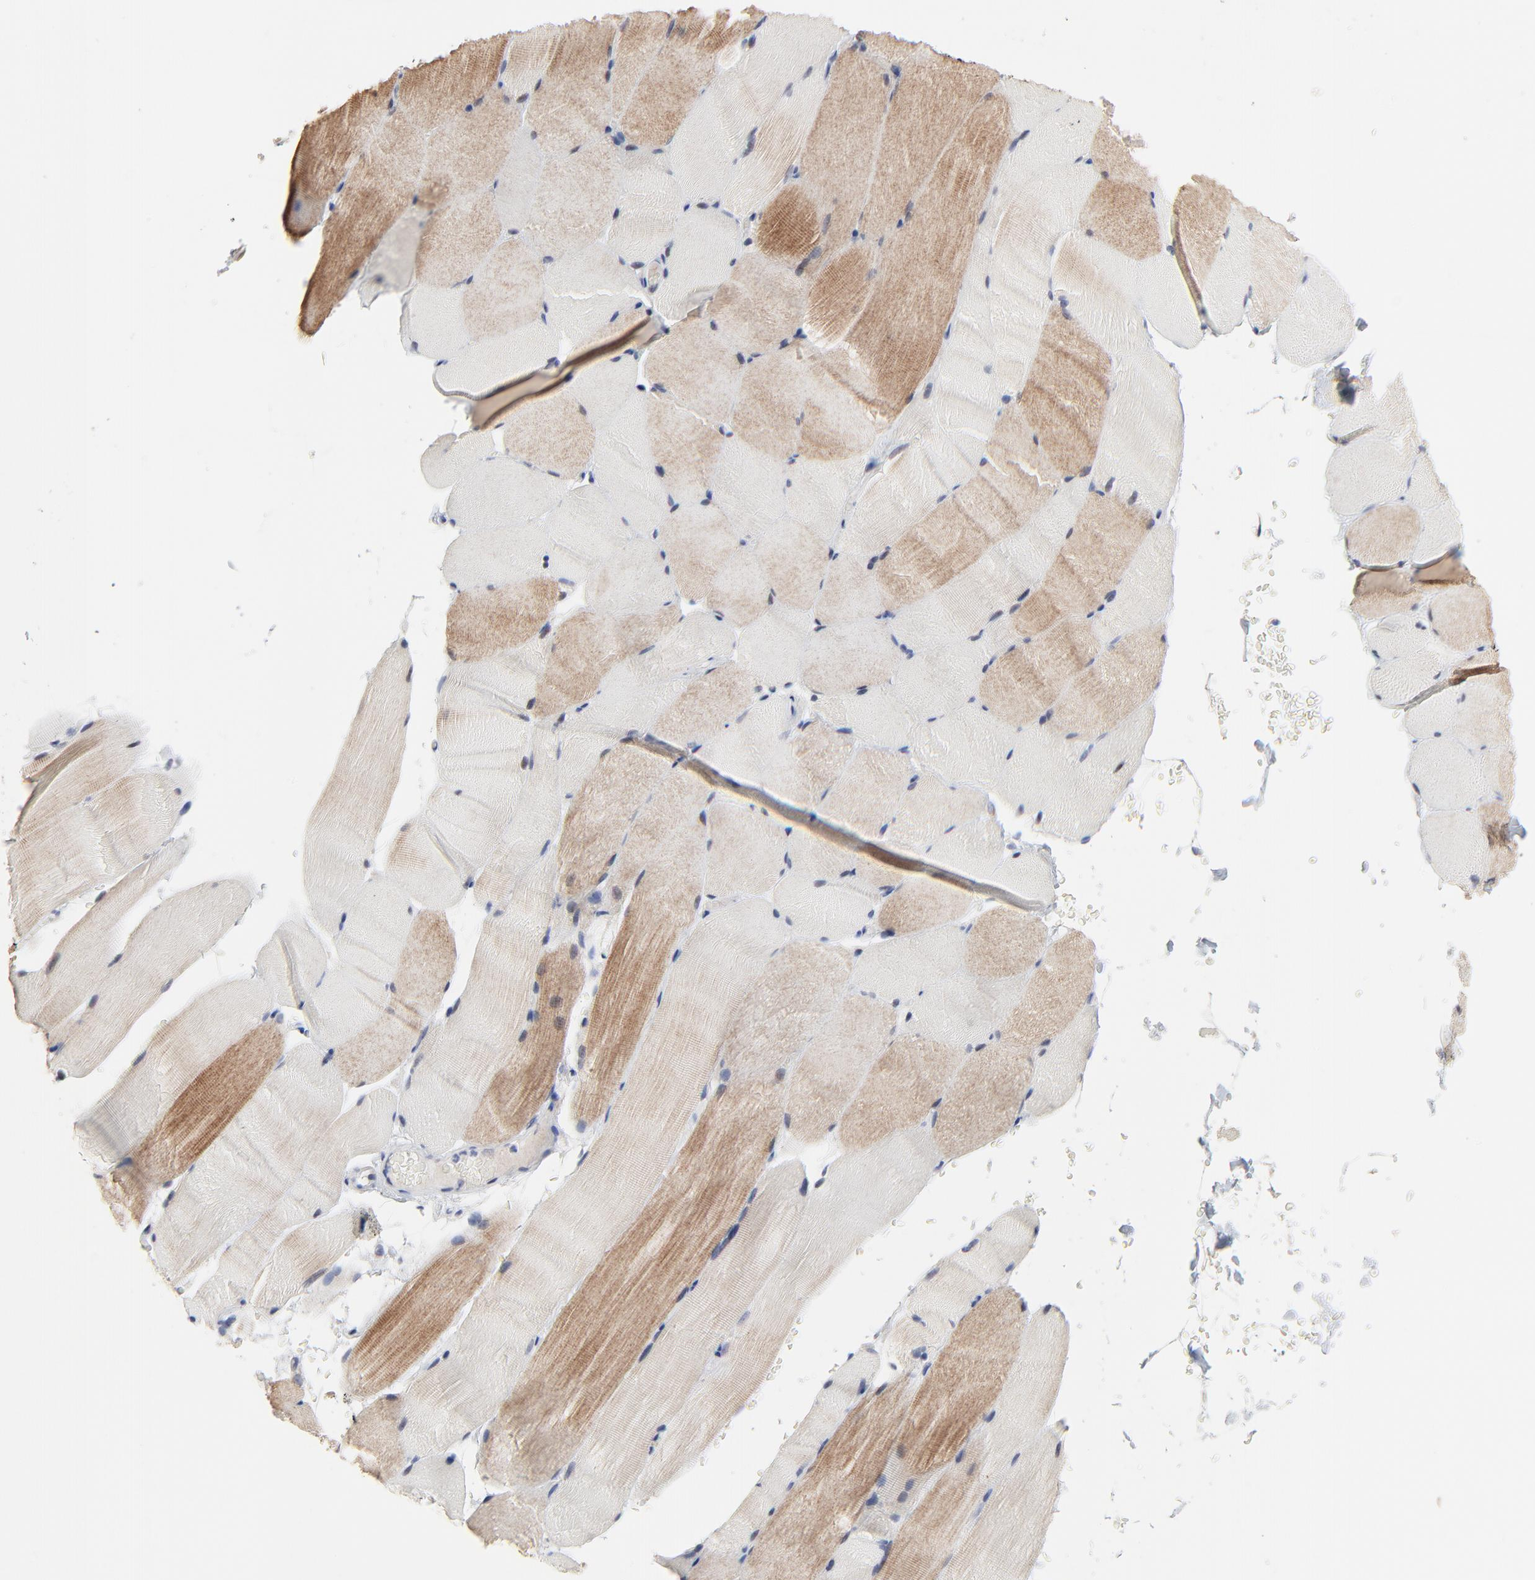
{"staining": {"intensity": "moderate", "quantity": "25%-75%", "location": "cytoplasmic/membranous"}, "tissue": "skeletal muscle", "cell_type": "Myocytes", "image_type": "normal", "snomed": [{"axis": "morphology", "description": "Normal tissue, NOS"}, {"axis": "topography", "description": "Skeletal muscle"}, {"axis": "topography", "description": "Parathyroid gland"}], "caption": "Protein expression analysis of normal skeletal muscle demonstrates moderate cytoplasmic/membranous expression in about 25%-75% of myocytes.", "gene": "NLGN3", "patient": {"sex": "female", "age": 37}}